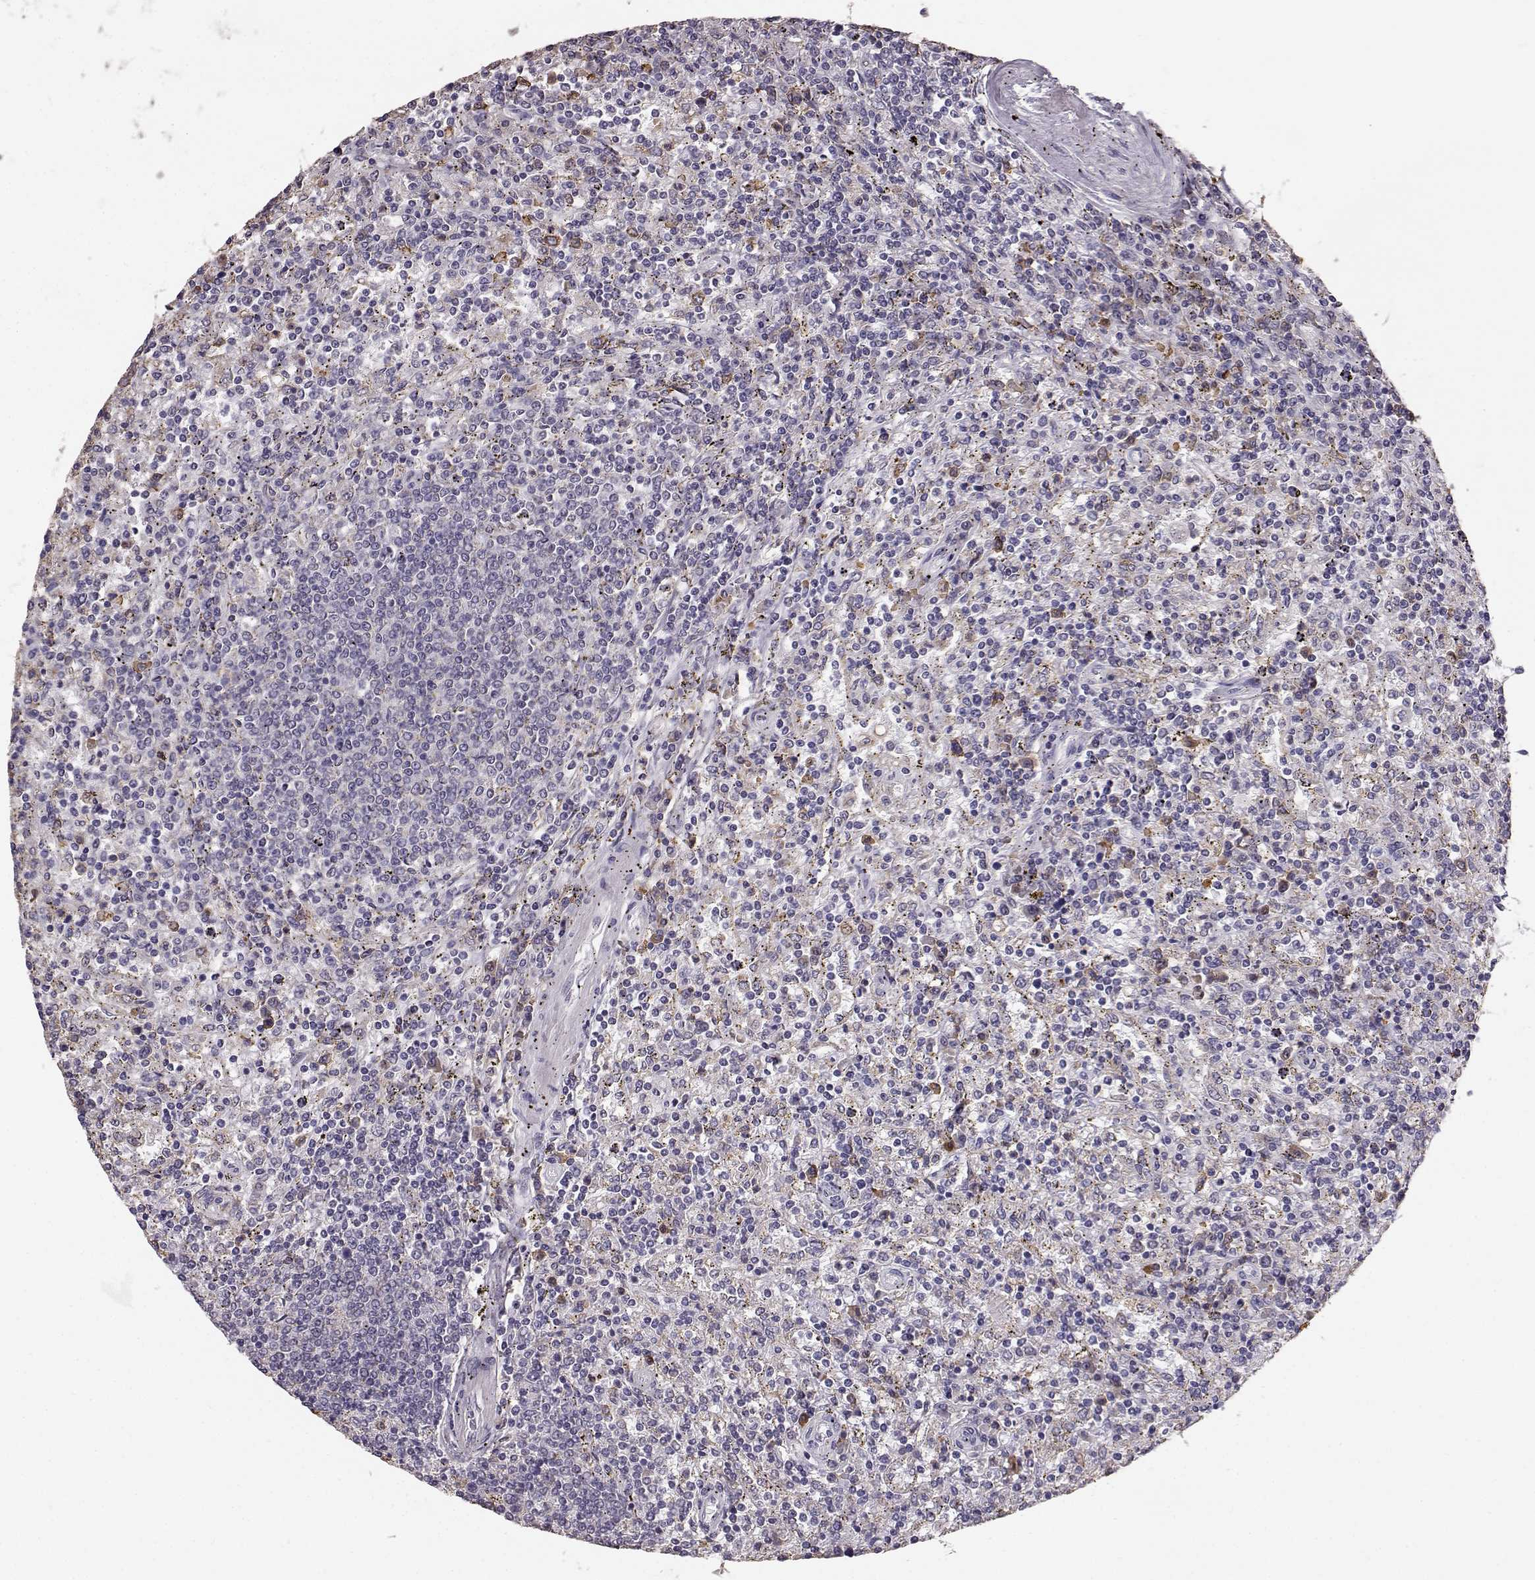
{"staining": {"intensity": "negative", "quantity": "none", "location": "none"}, "tissue": "lymphoma", "cell_type": "Tumor cells", "image_type": "cancer", "snomed": [{"axis": "morphology", "description": "Malignant lymphoma, non-Hodgkin's type, Low grade"}, {"axis": "topography", "description": "Spleen"}], "caption": "Lymphoma was stained to show a protein in brown. There is no significant expression in tumor cells.", "gene": "GABRG3", "patient": {"sex": "male", "age": 62}}